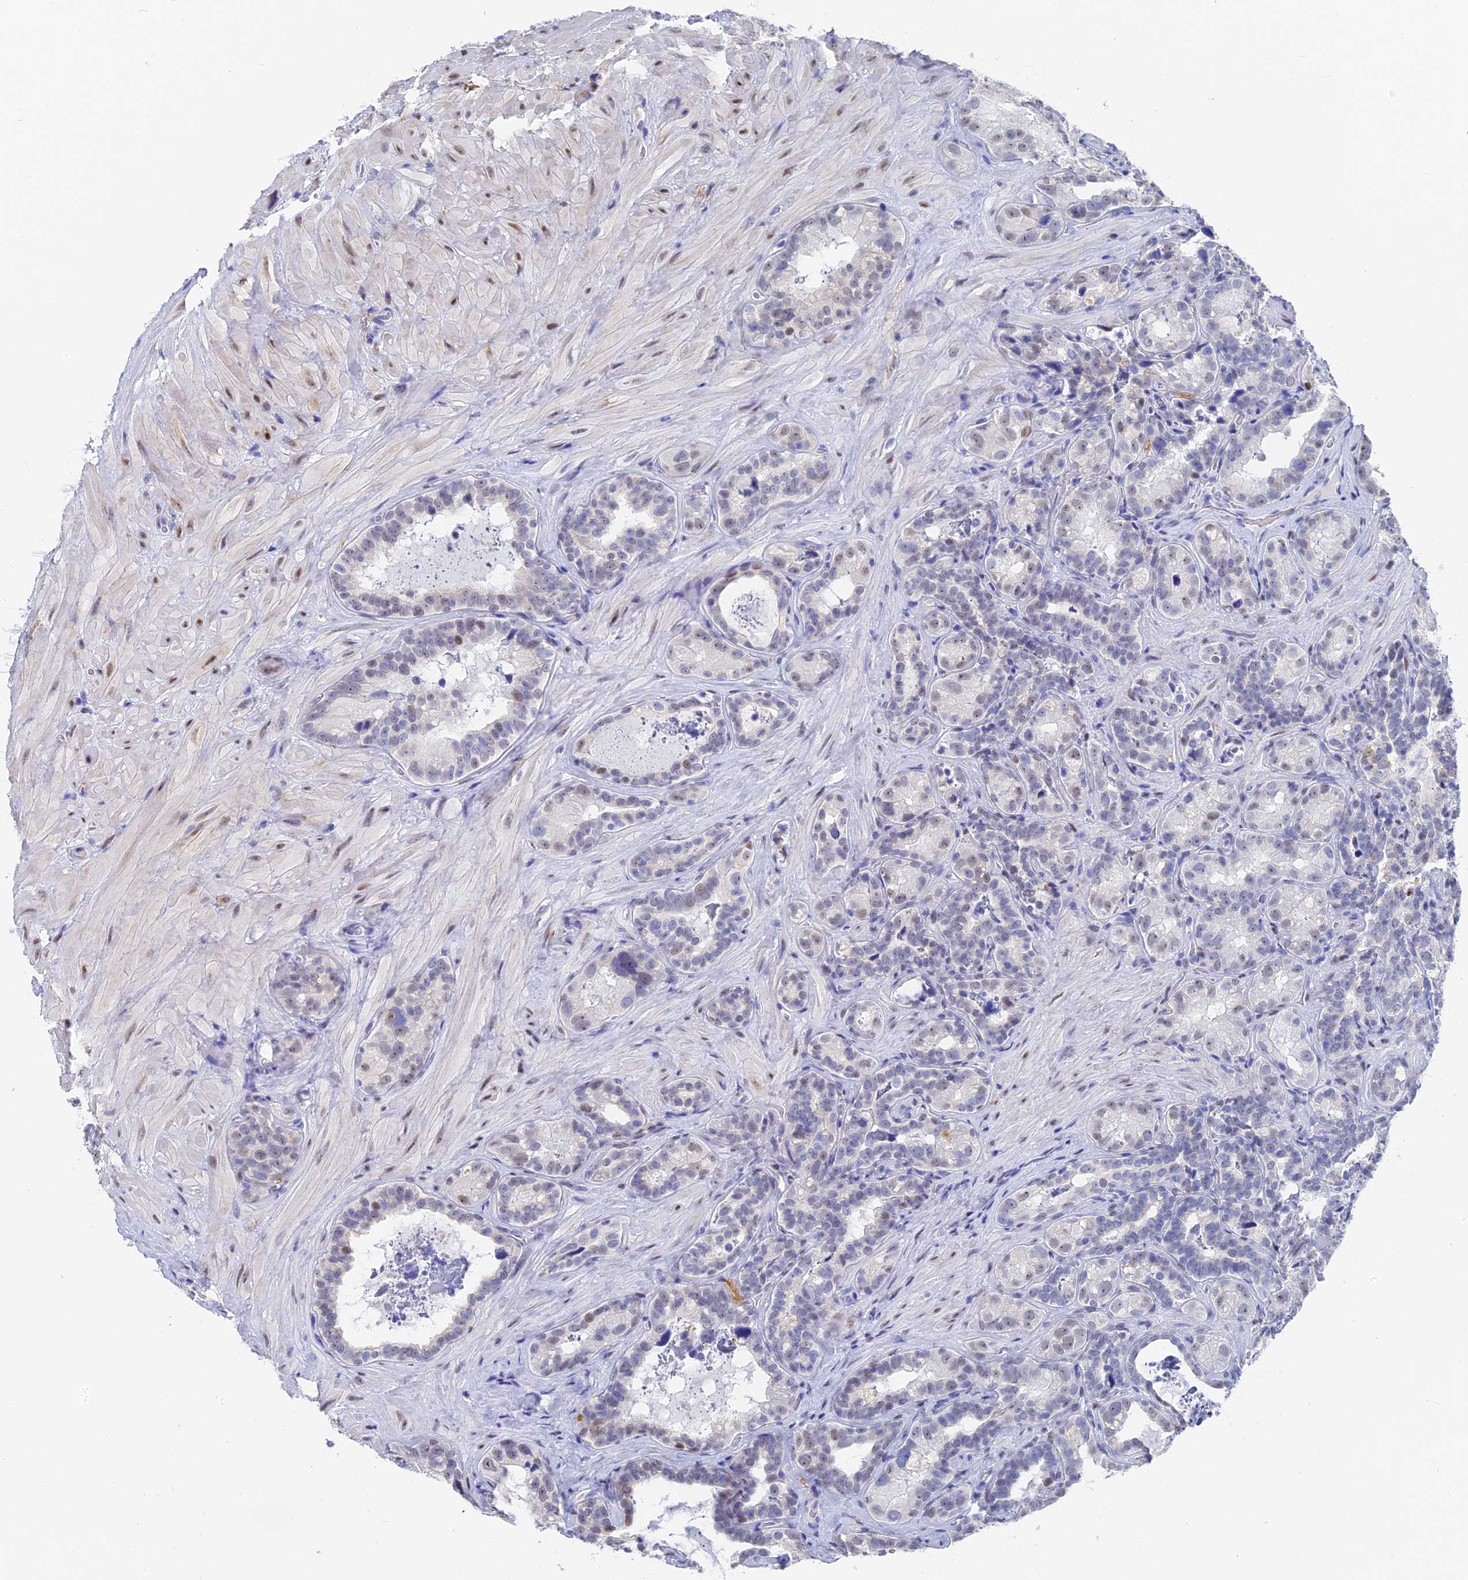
{"staining": {"intensity": "weak", "quantity": "<25%", "location": "nuclear"}, "tissue": "seminal vesicle", "cell_type": "Glandular cells", "image_type": "normal", "snomed": [{"axis": "morphology", "description": "Normal tissue, NOS"}, {"axis": "topography", "description": "Seminal veicle"}, {"axis": "topography", "description": "Peripheral nerve tissue"}], "caption": "This is a photomicrograph of immunohistochemistry staining of benign seminal vesicle, which shows no staining in glandular cells. (Brightfield microscopy of DAB (3,3'-diaminobenzidine) IHC at high magnification).", "gene": "VPS33B", "patient": {"sex": "male", "age": 67}}